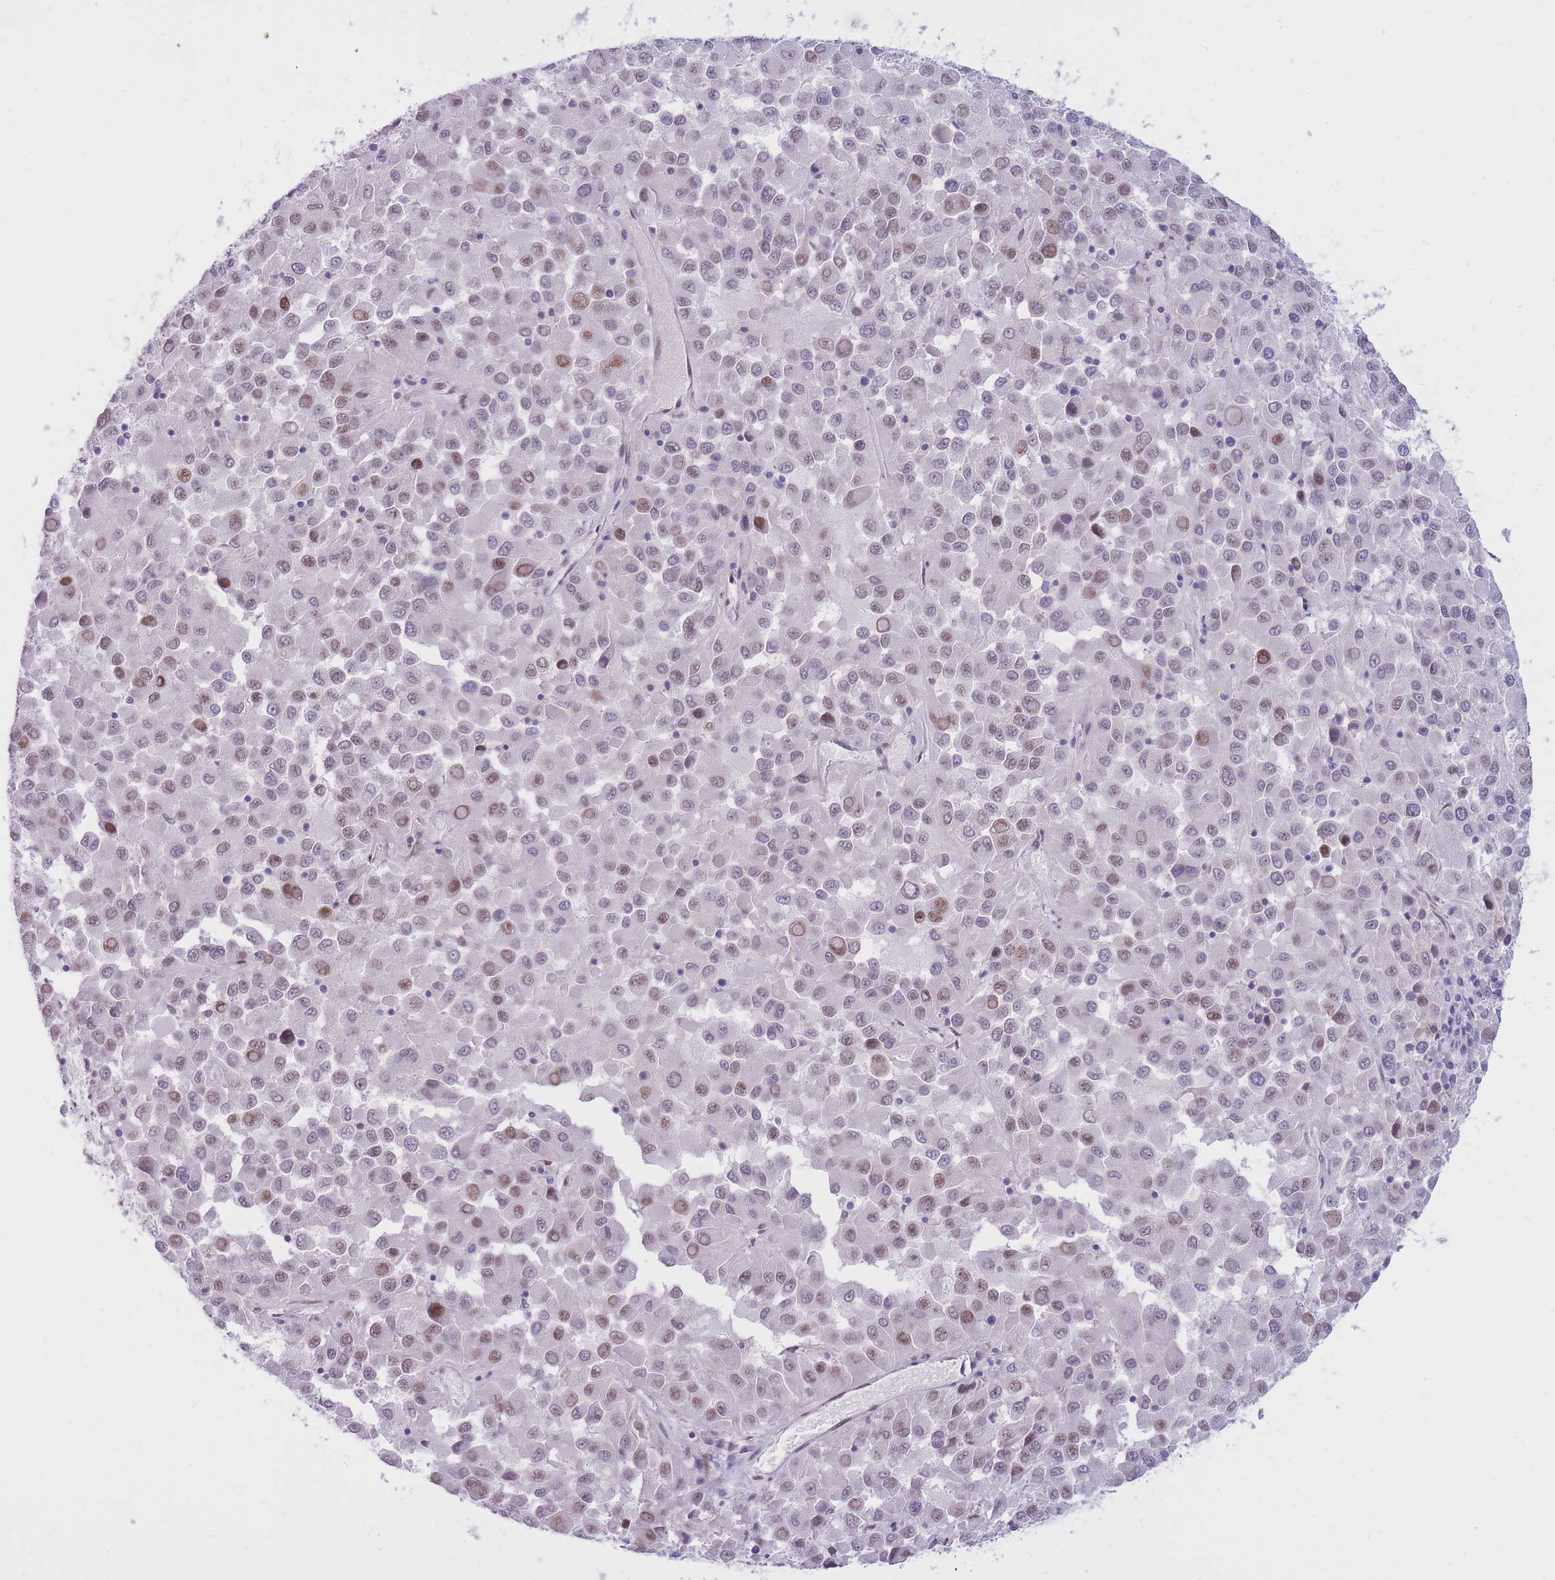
{"staining": {"intensity": "moderate", "quantity": "25%-75%", "location": "nuclear"}, "tissue": "melanoma", "cell_type": "Tumor cells", "image_type": "cancer", "snomed": [{"axis": "morphology", "description": "Malignant melanoma, Metastatic site"}, {"axis": "topography", "description": "Lung"}], "caption": "Immunohistochemistry (IHC) histopathology image of melanoma stained for a protein (brown), which shows medium levels of moderate nuclear expression in approximately 25%-75% of tumor cells.", "gene": "HOOK2", "patient": {"sex": "male", "age": 64}}